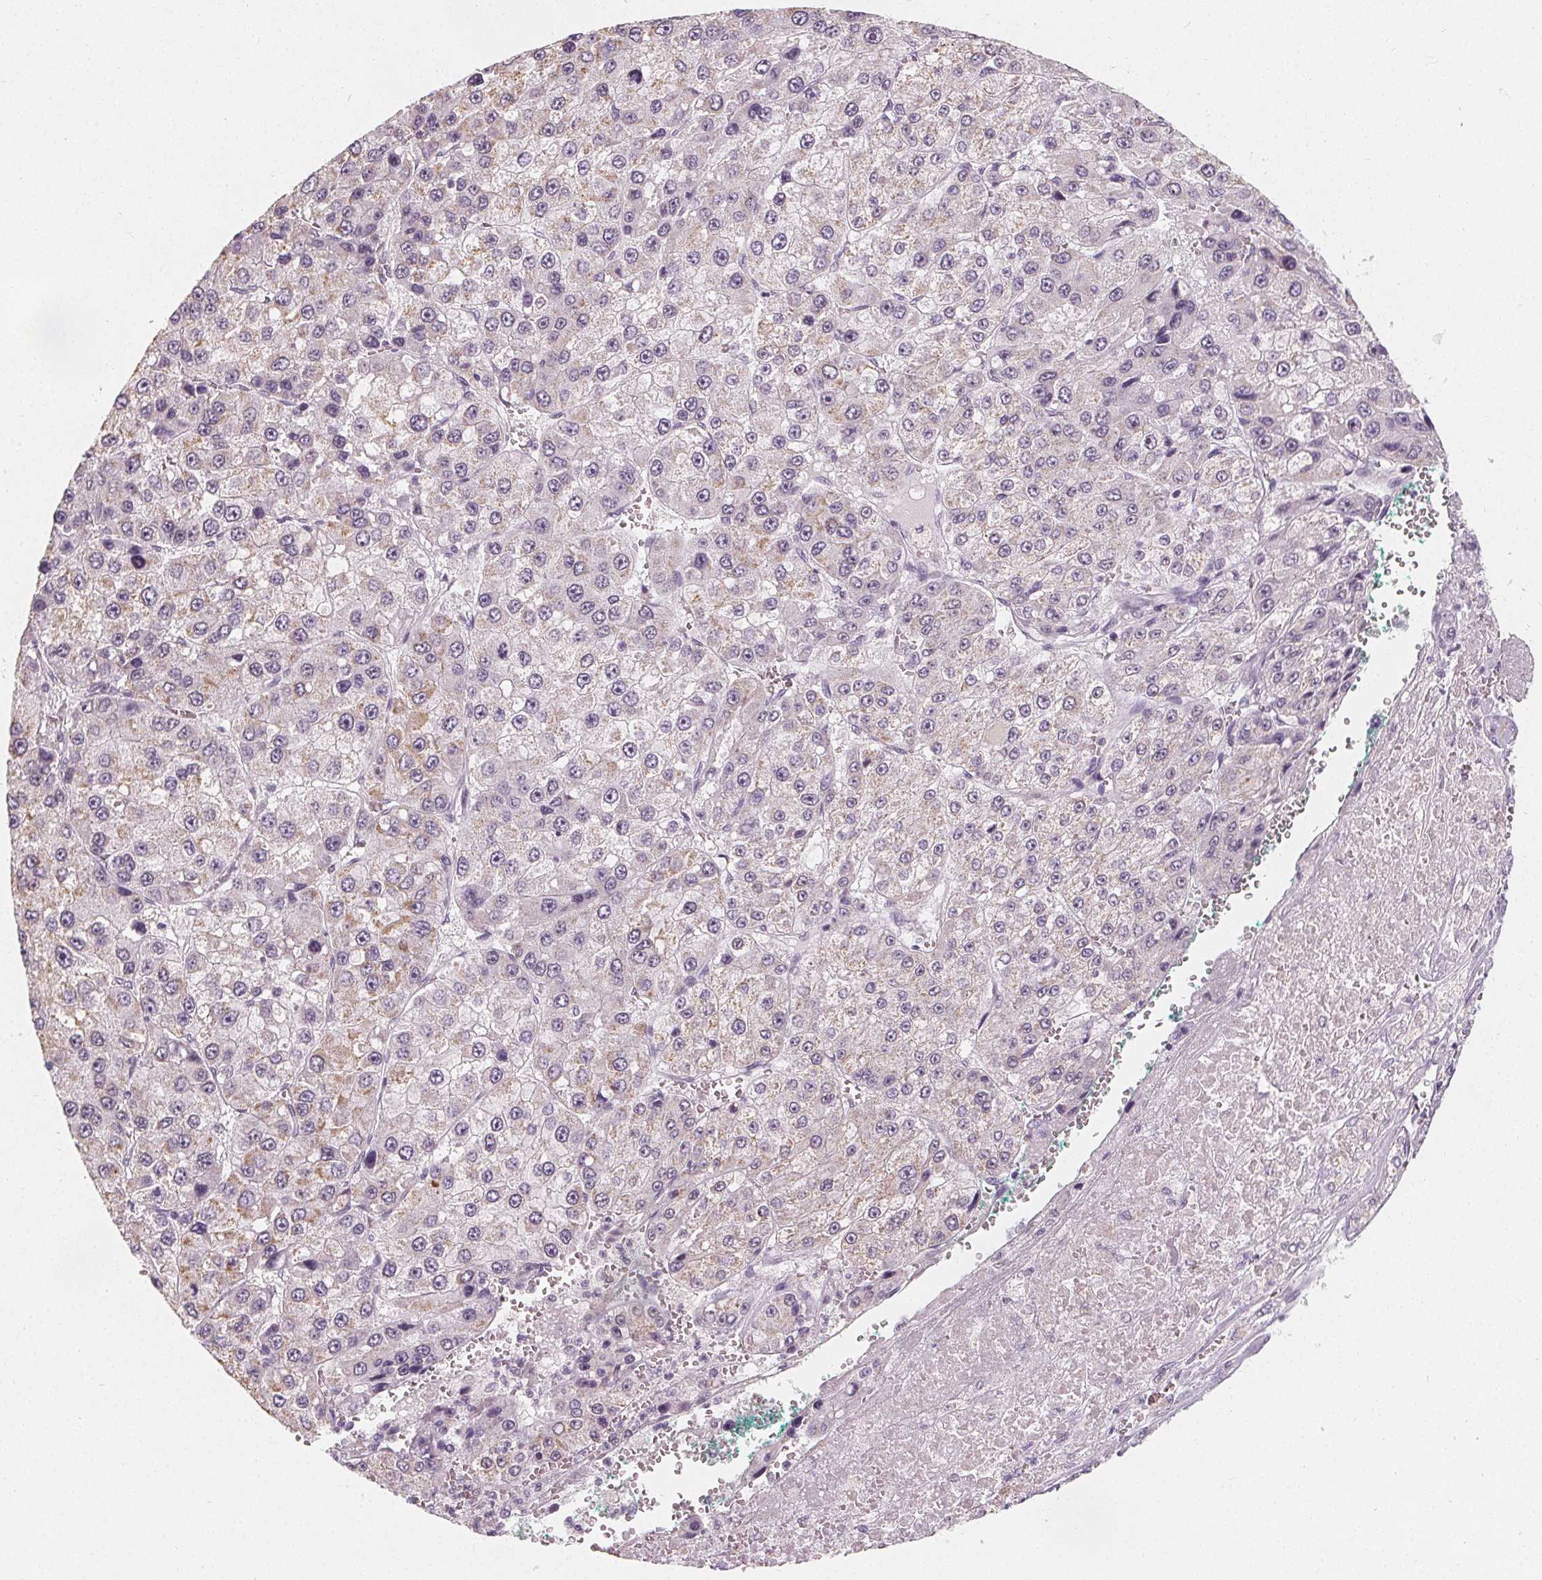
{"staining": {"intensity": "negative", "quantity": "none", "location": "none"}, "tissue": "liver cancer", "cell_type": "Tumor cells", "image_type": "cancer", "snomed": [{"axis": "morphology", "description": "Carcinoma, Hepatocellular, NOS"}, {"axis": "topography", "description": "Liver"}], "caption": "The immunohistochemistry micrograph has no significant staining in tumor cells of hepatocellular carcinoma (liver) tissue. Nuclei are stained in blue.", "gene": "DBX2", "patient": {"sex": "female", "age": 73}}